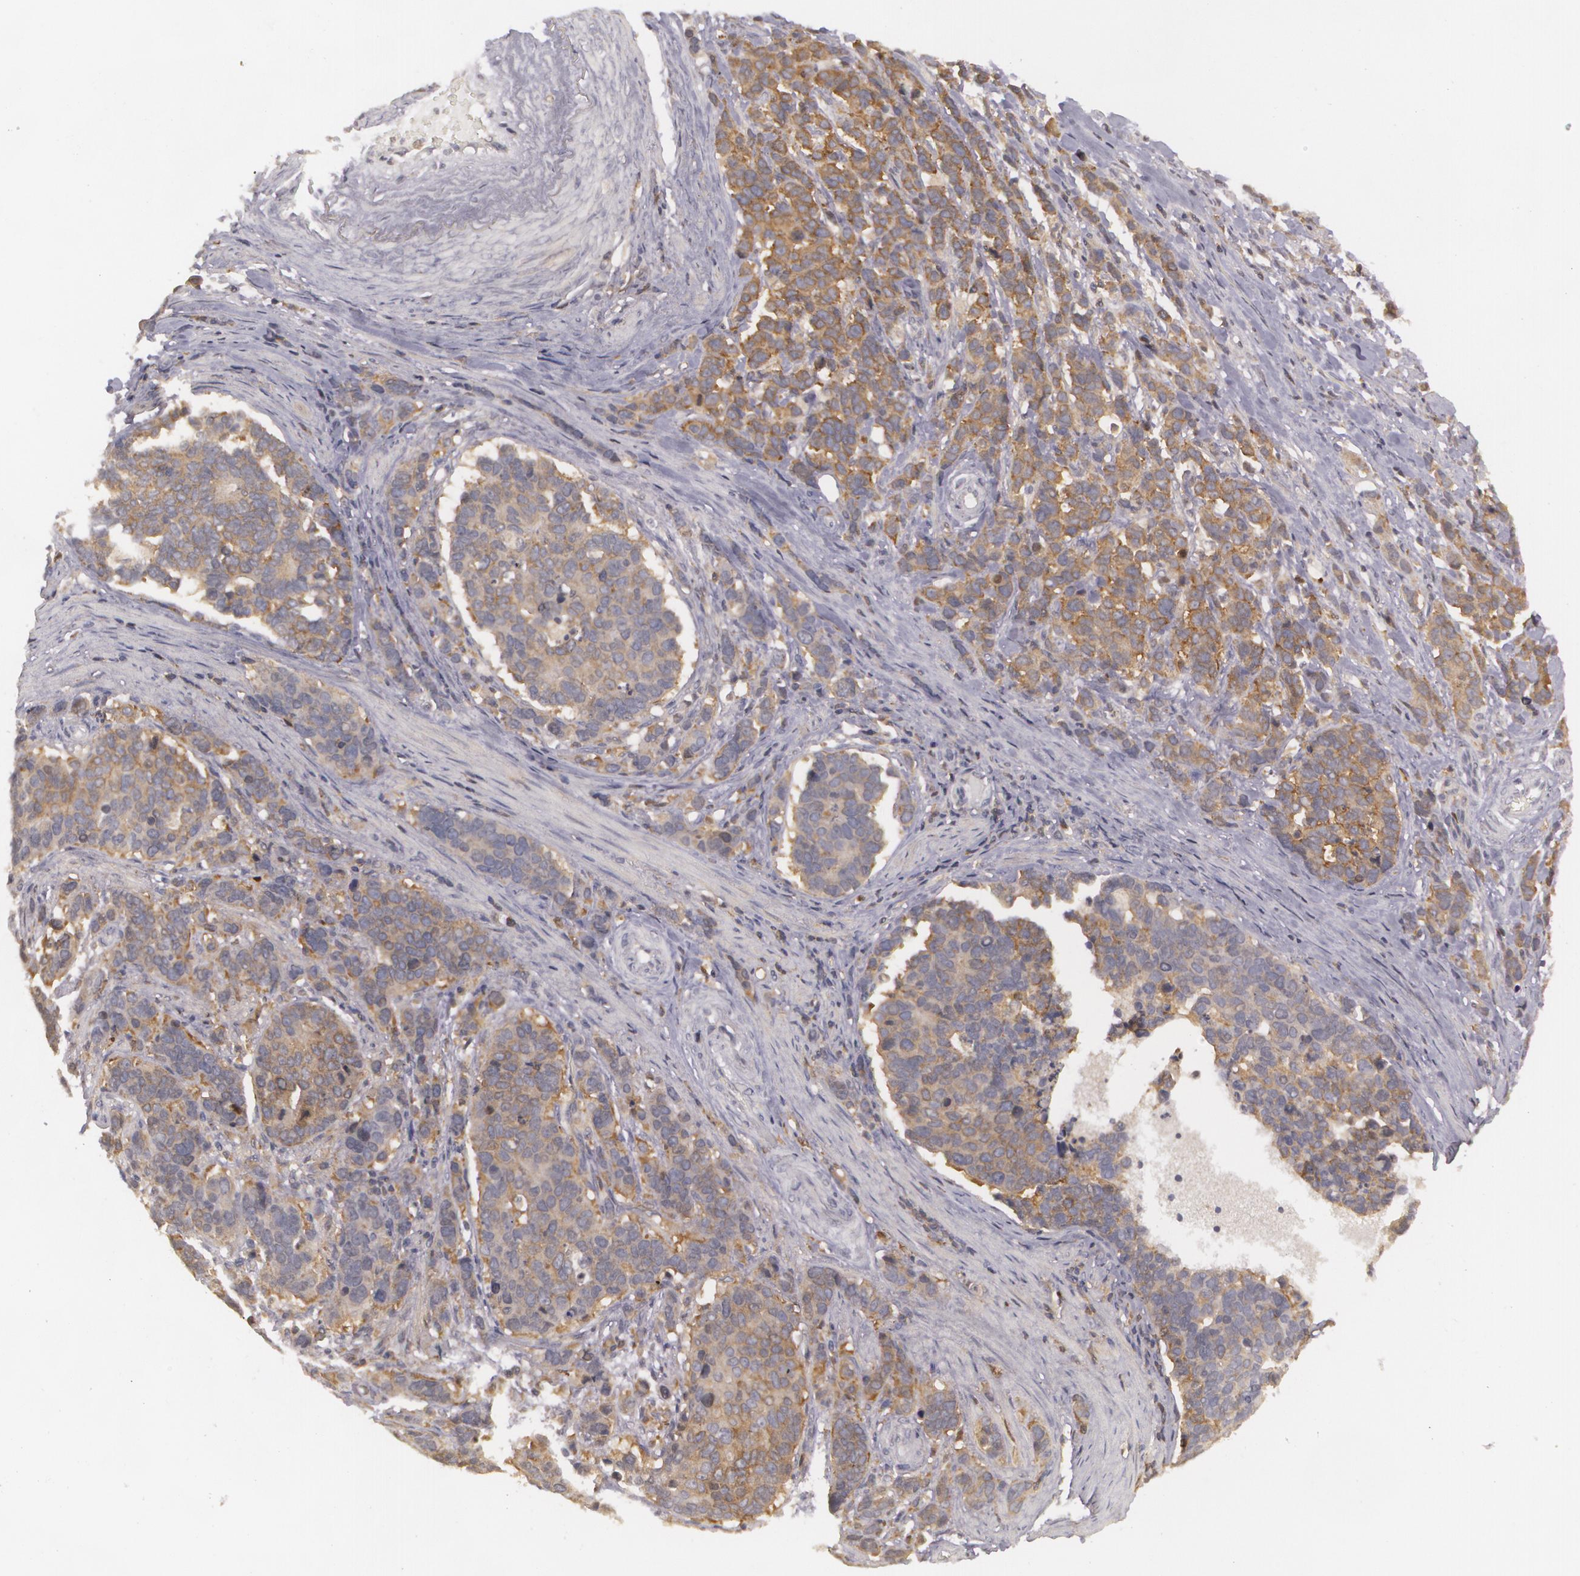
{"staining": {"intensity": "weak", "quantity": ">75%", "location": "cytoplasmic/membranous"}, "tissue": "stomach cancer", "cell_type": "Tumor cells", "image_type": "cancer", "snomed": [{"axis": "morphology", "description": "Adenocarcinoma, NOS"}, {"axis": "topography", "description": "Stomach, upper"}], "caption": "Immunohistochemistry (IHC) of human stomach cancer demonstrates low levels of weak cytoplasmic/membranous expression in about >75% of tumor cells.", "gene": "BIN1", "patient": {"sex": "male", "age": 71}}